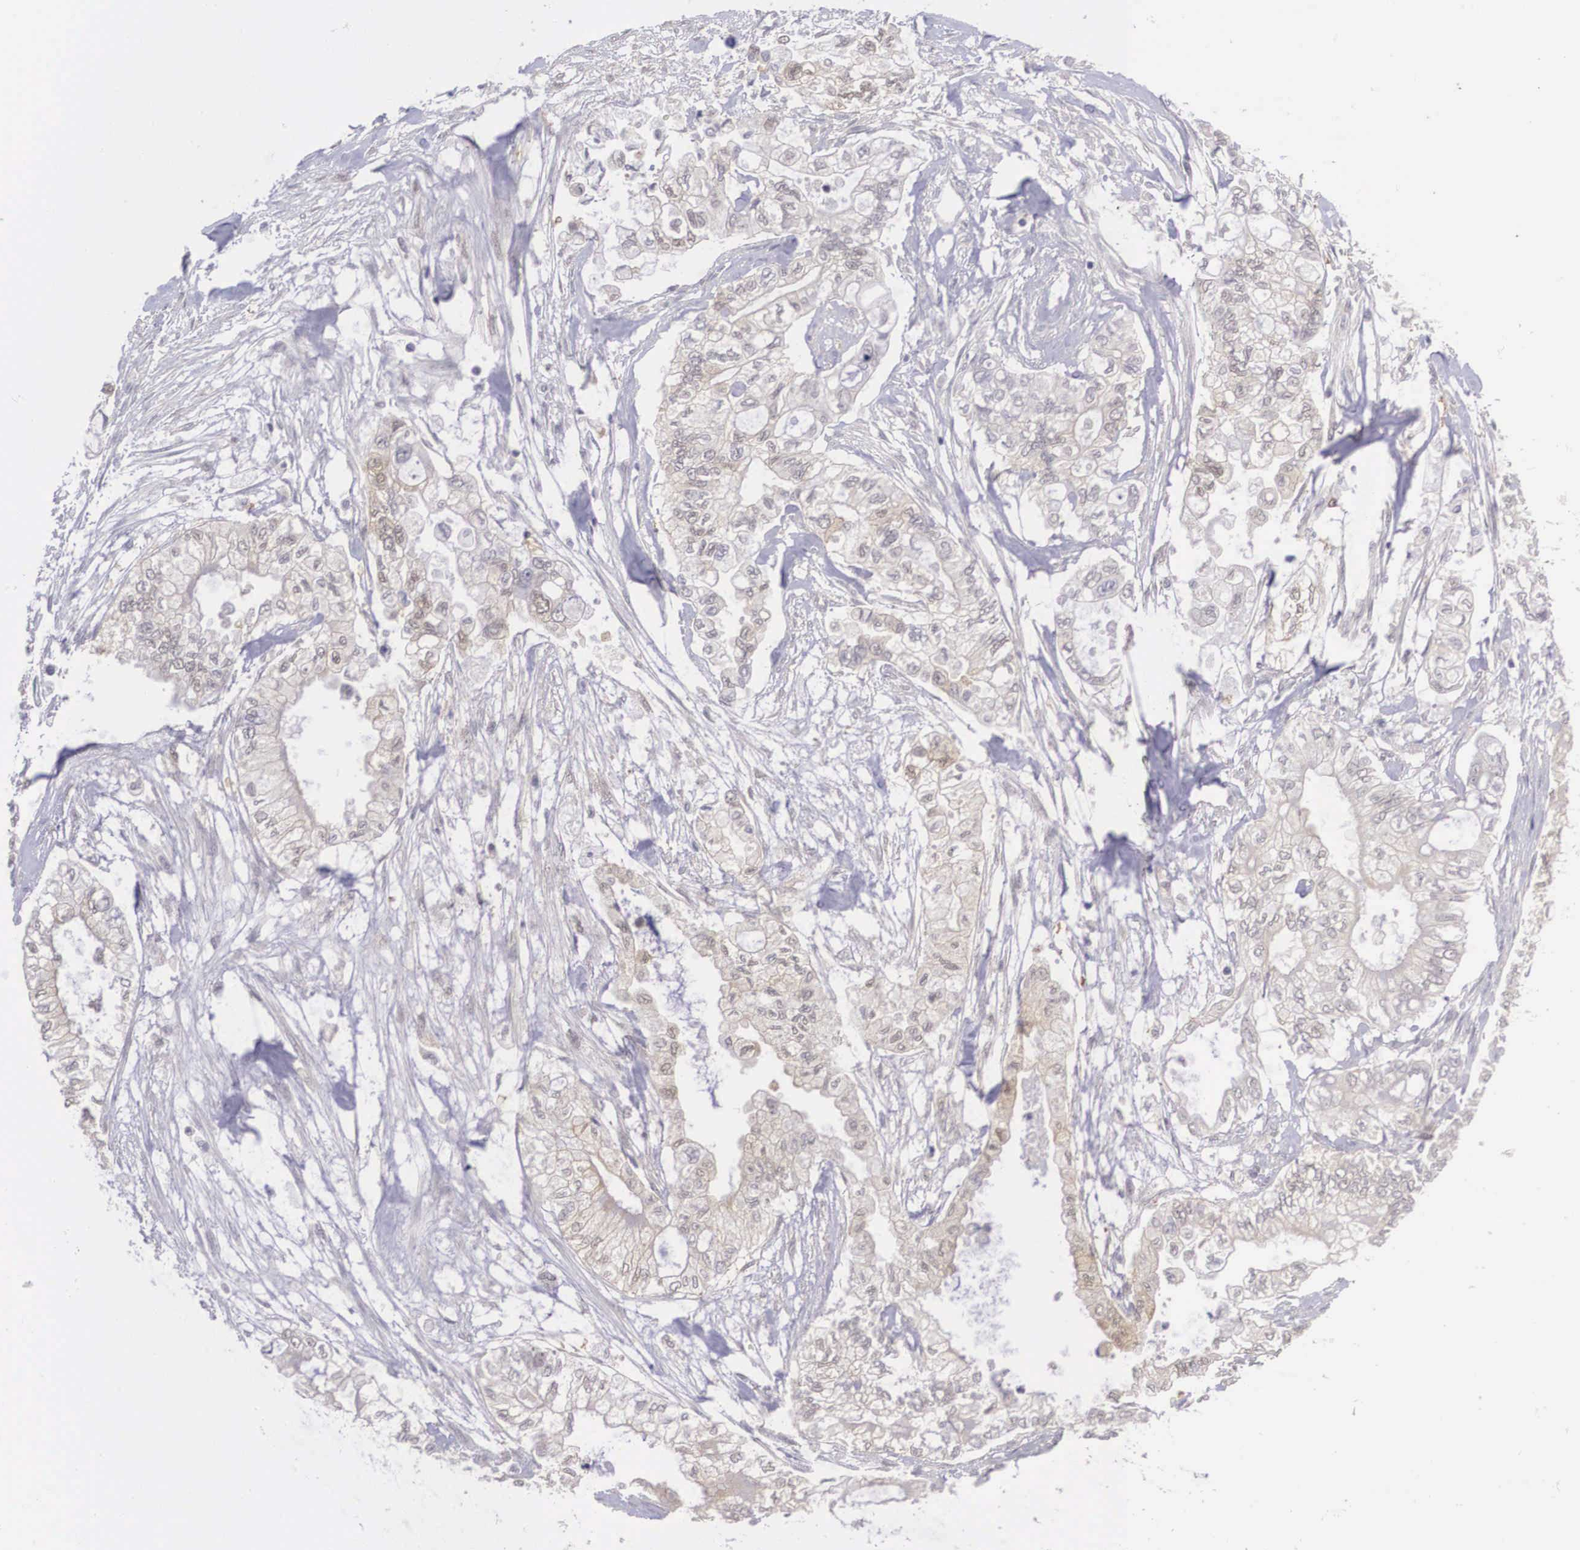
{"staining": {"intensity": "weak", "quantity": "25%-75%", "location": "cytoplasmic/membranous,nuclear"}, "tissue": "pancreatic cancer", "cell_type": "Tumor cells", "image_type": "cancer", "snomed": [{"axis": "morphology", "description": "Adenocarcinoma, NOS"}, {"axis": "topography", "description": "Pancreas"}], "caption": "Pancreatic cancer stained with a protein marker exhibits weak staining in tumor cells.", "gene": "NINL", "patient": {"sex": "male", "age": 79}}